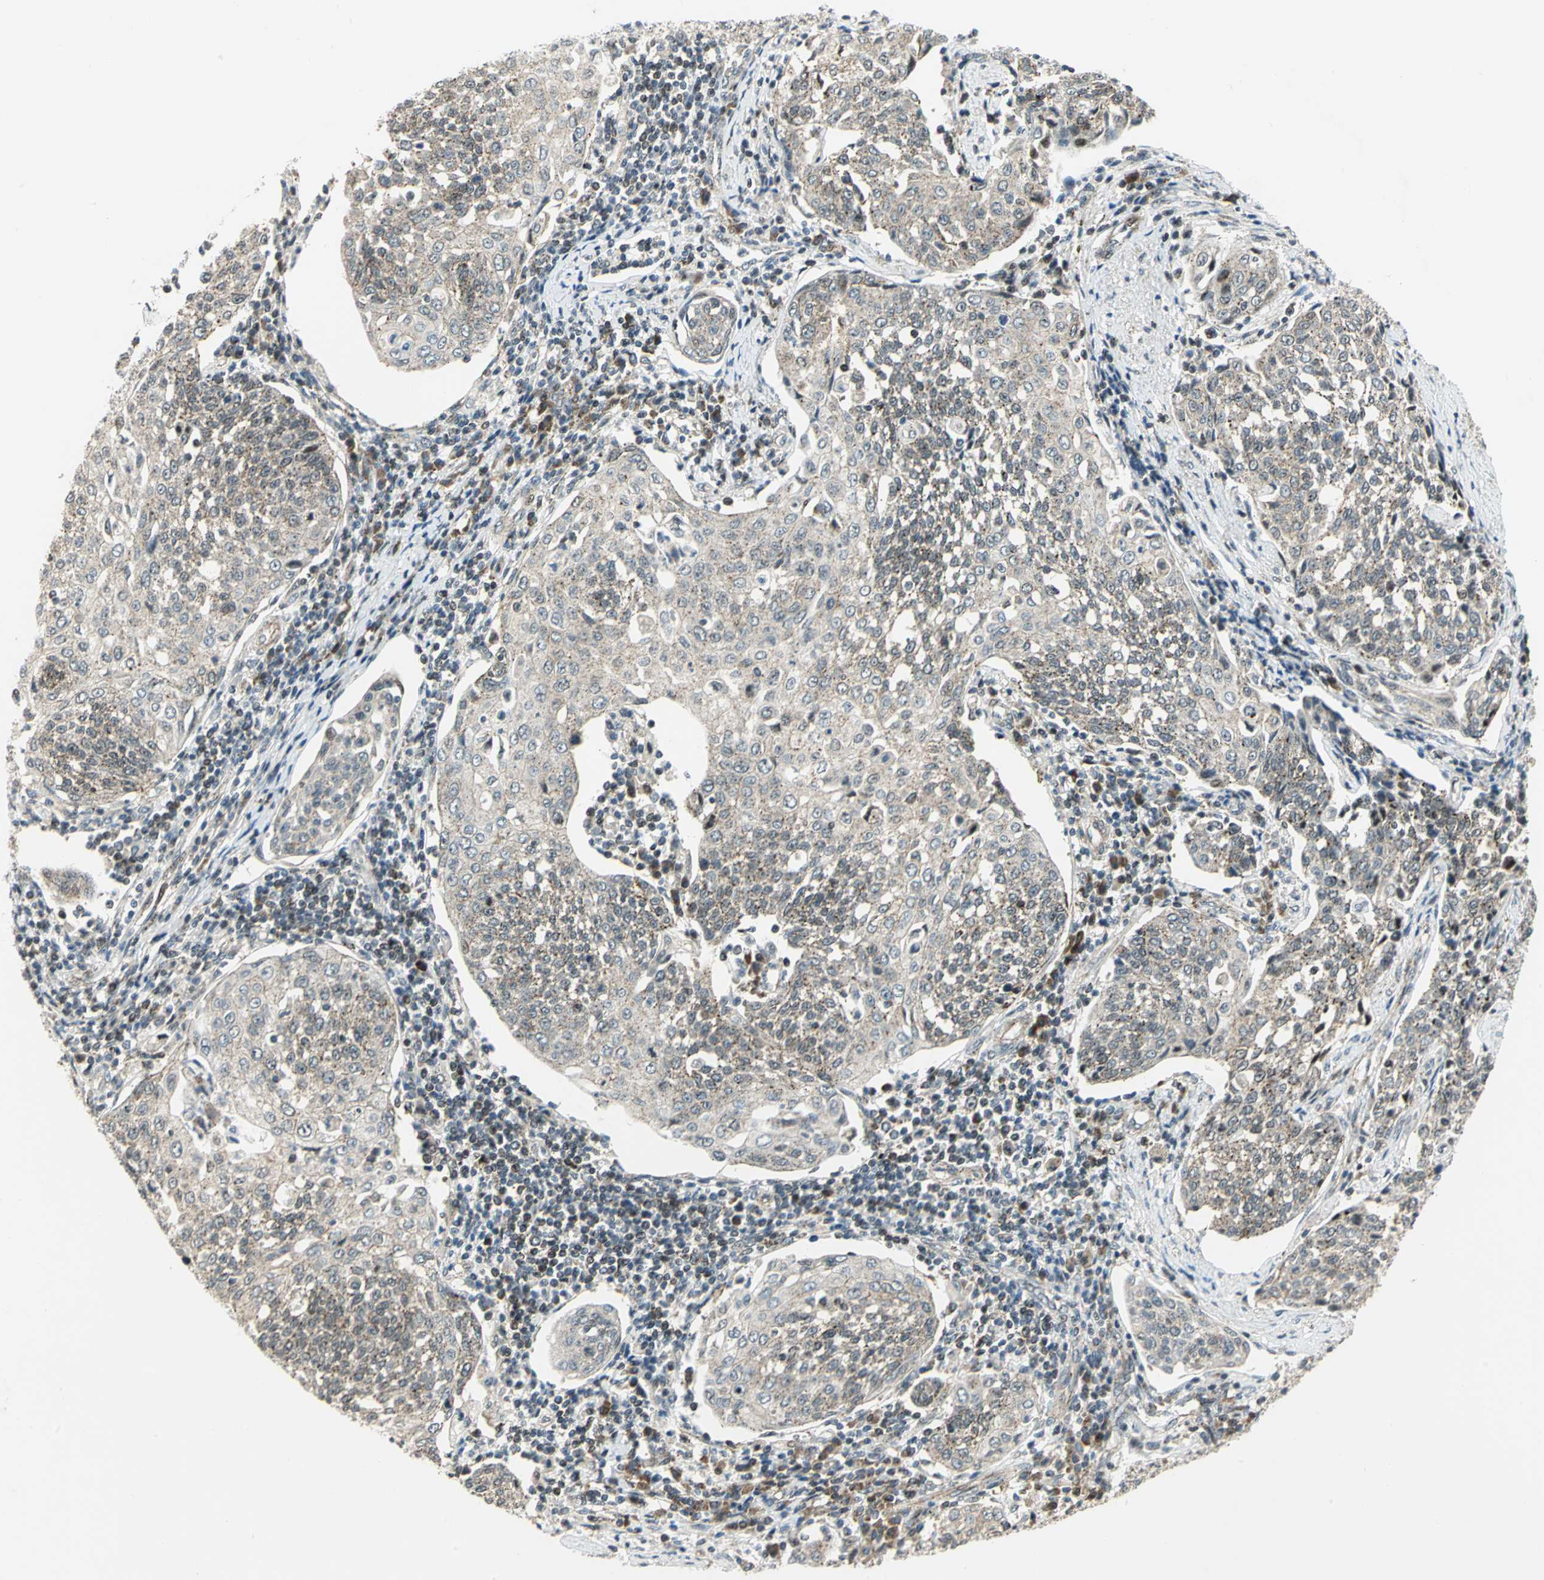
{"staining": {"intensity": "weak", "quantity": ">75%", "location": "cytoplasmic/membranous"}, "tissue": "cervical cancer", "cell_type": "Tumor cells", "image_type": "cancer", "snomed": [{"axis": "morphology", "description": "Squamous cell carcinoma, NOS"}, {"axis": "topography", "description": "Cervix"}], "caption": "Cervical cancer (squamous cell carcinoma) stained with DAB immunohistochemistry (IHC) displays low levels of weak cytoplasmic/membranous expression in approximately >75% of tumor cells.", "gene": "ATP6V1A", "patient": {"sex": "female", "age": 34}}